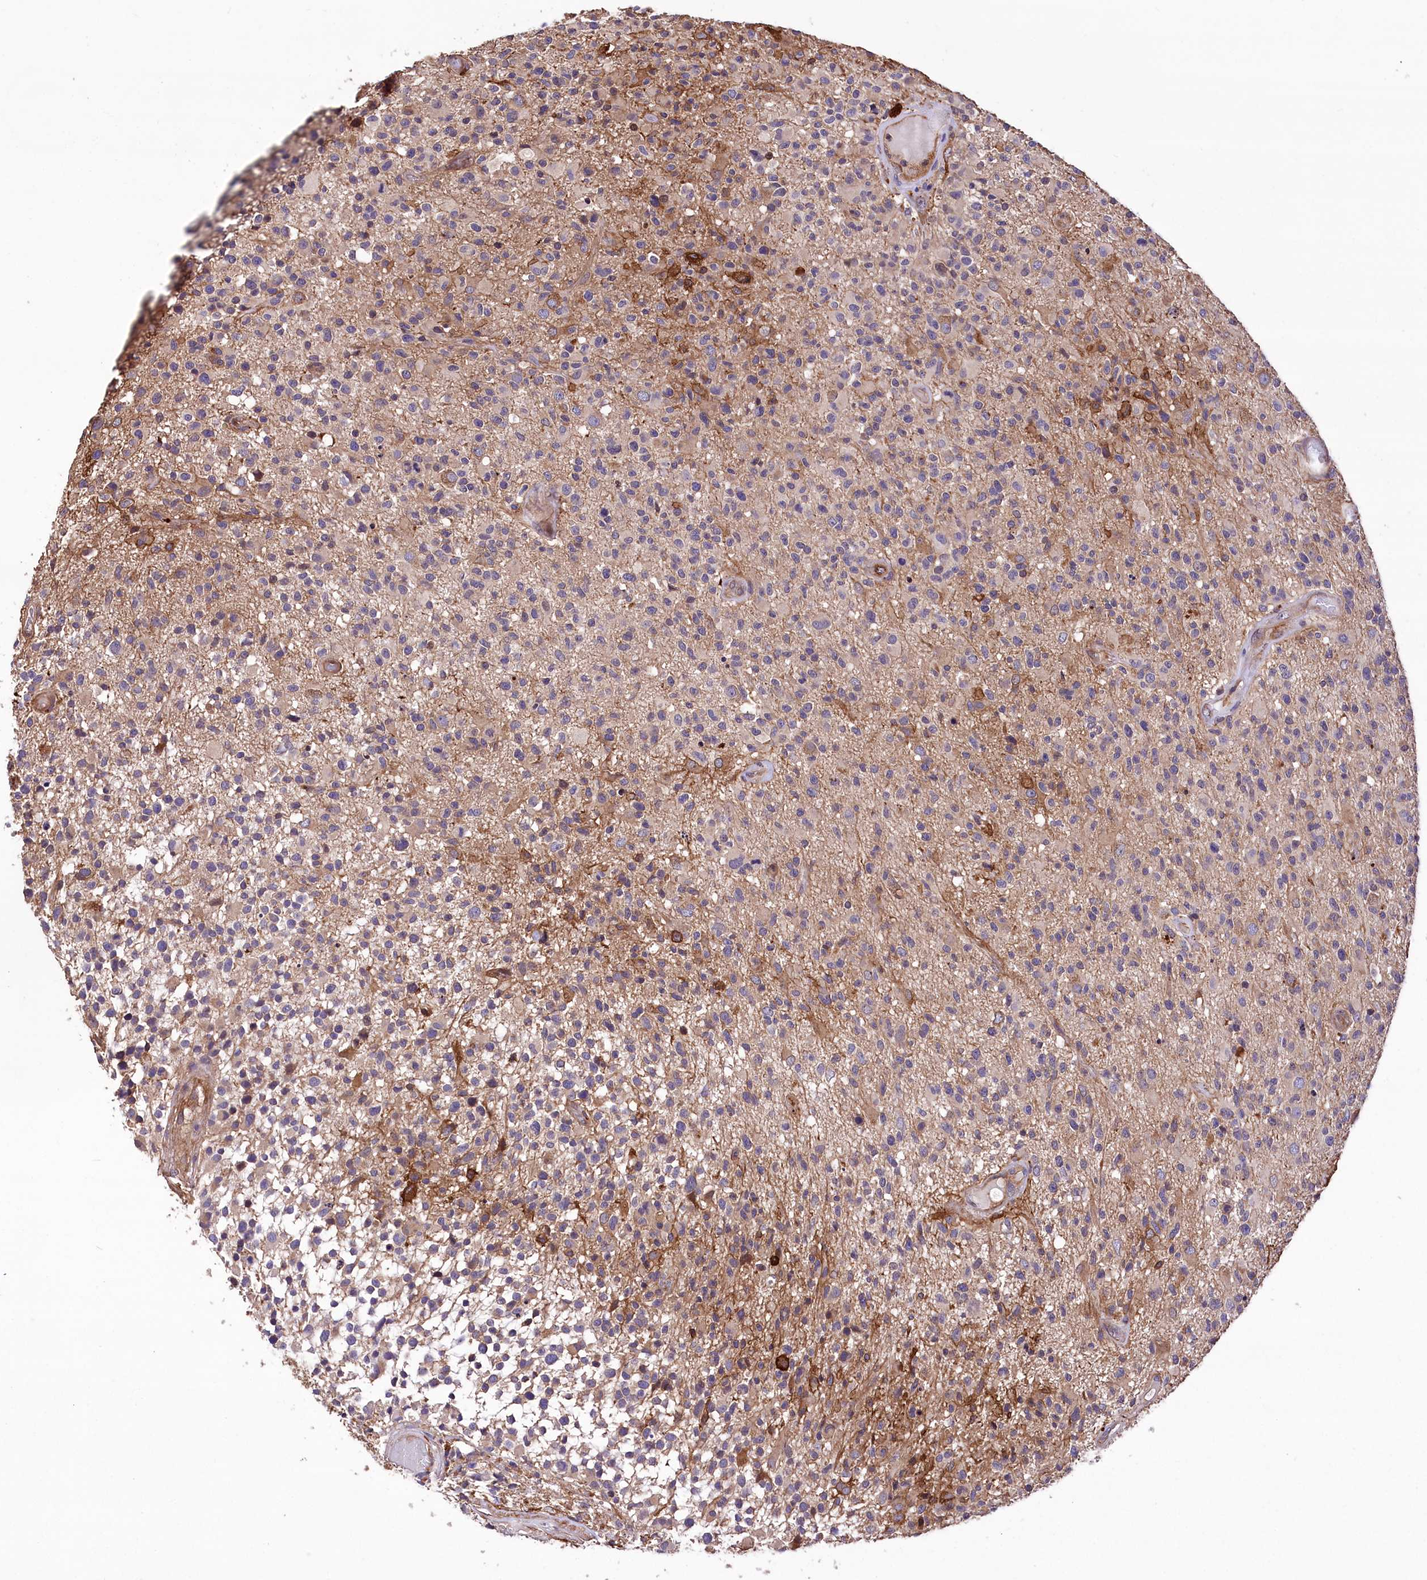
{"staining": {"intensity": "negative", "quantity": "none", "location": "none"}, "tissue": "glioma", "cell_type": "Tumor cells", "image_type": "cancer", "snomed": [{"axis": "morphology", "description": "Glioma, malignant, High grade"}, {"axis": "morphology", "description": "Glioblastoma, NOS"}, {"axis": "topography", "description": "Brain"}], "caption": "The IHC micrograph has no significant positivity in tumor cells of glioma tissue.", "gene": "DPP3", "patient": {"sex": "male", "age": 60}}